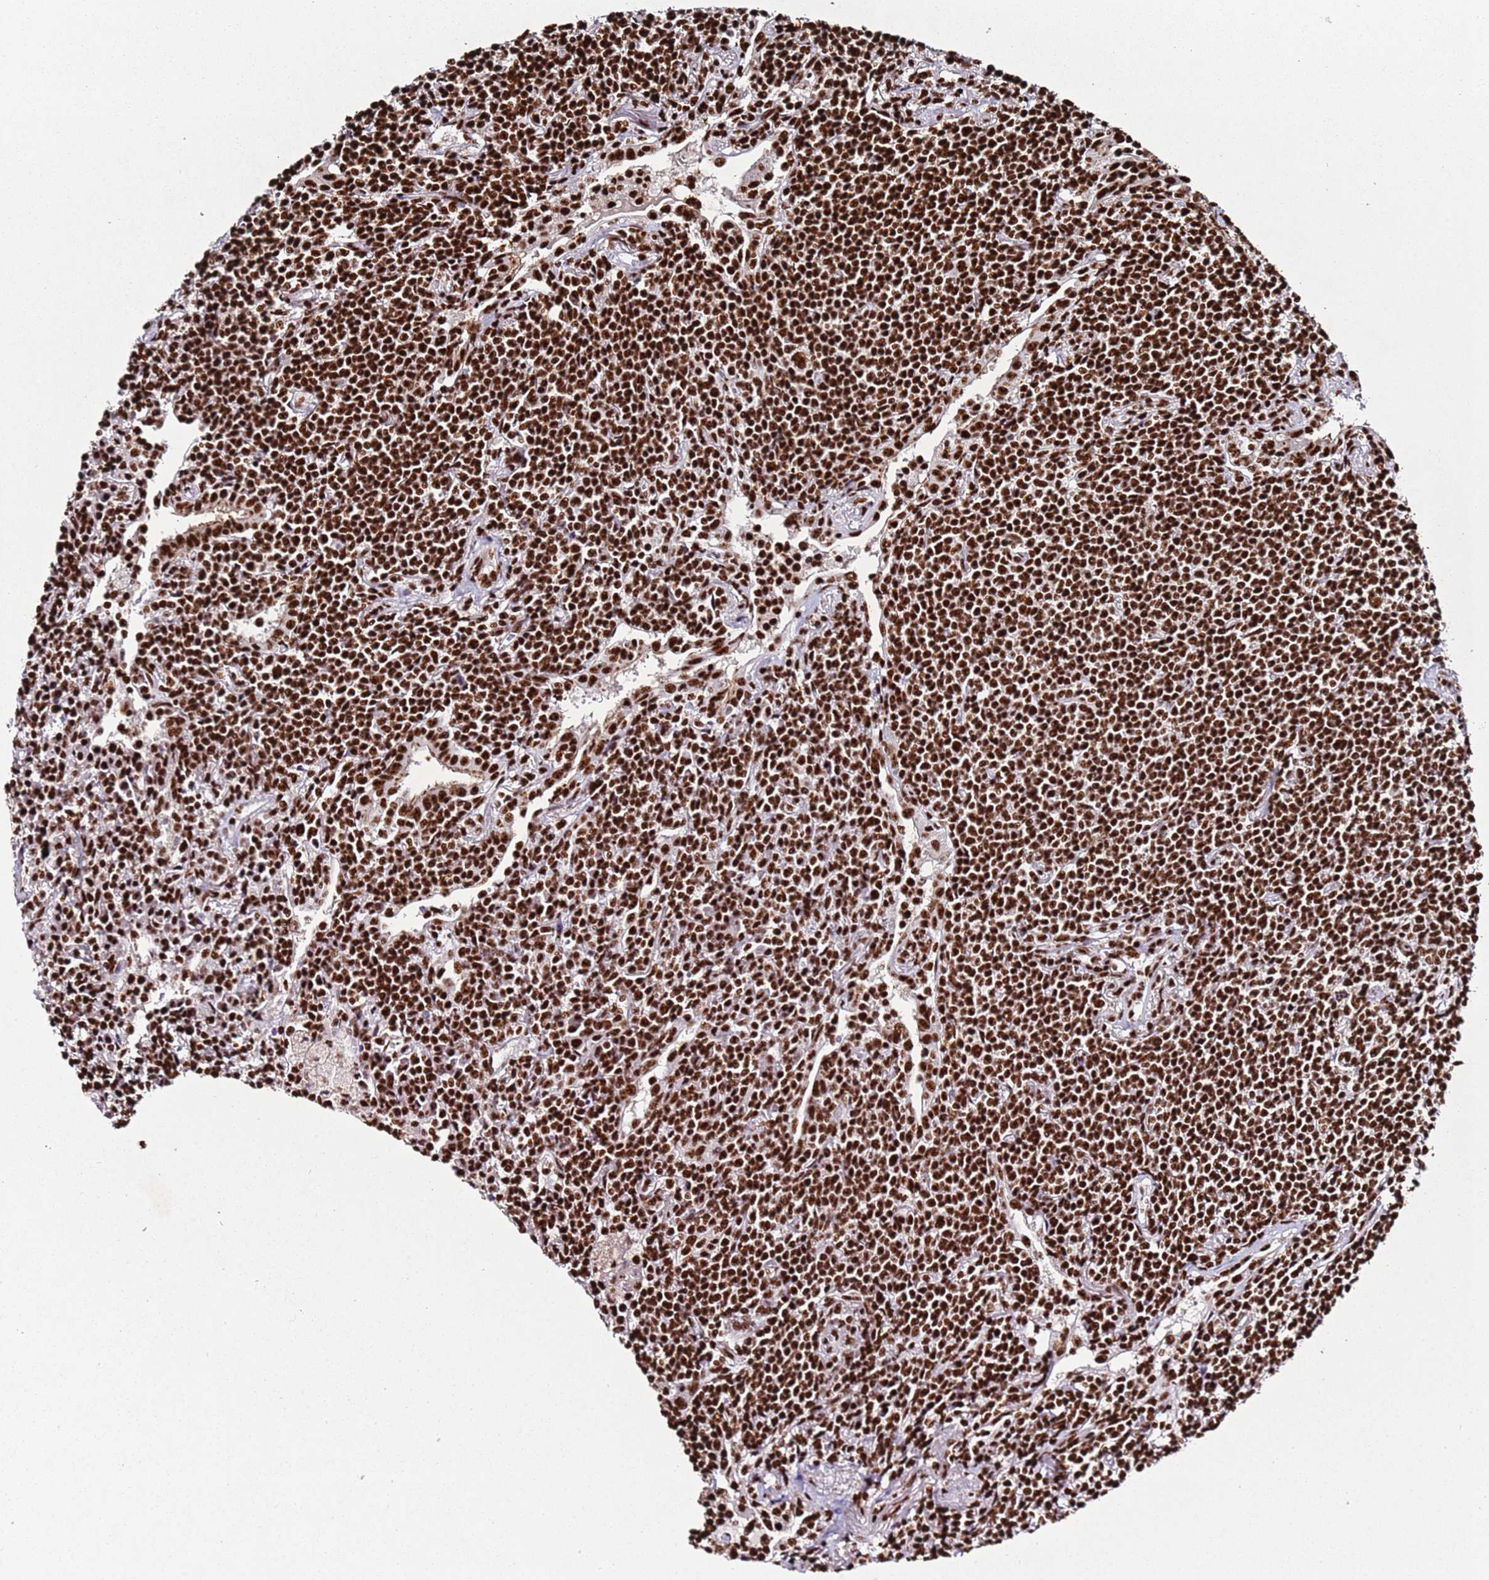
{"staining": {"intensity": "strong", "quantity": ">75%", "location": "nuclear"}, "tissue": "lymphoma", "cell_type": "Tumor cells", "image_type": "cancer", "snomed": [{"axis": "morphology", "description": "Malignant lymphoma, non-Hodgkin's type, Low grade"}, {"axis": "topography", "description": "Lung"}], "caption": "DAB immunohistochemical staining of human low-grade malignant lymphoma, non-Hodgkin's type demonstrates strong nuclear protein positivity in approximately >75% of tumor cells. The staining was performed using DAB (3,3'-diaminobenzidine) to visualize the protein expression in brown, while the nuclei were stained in blue with hematoxylin (Magnification: 20x).", "gene": "C6orf226", "patient": {"sex": "female", "age": 71}}